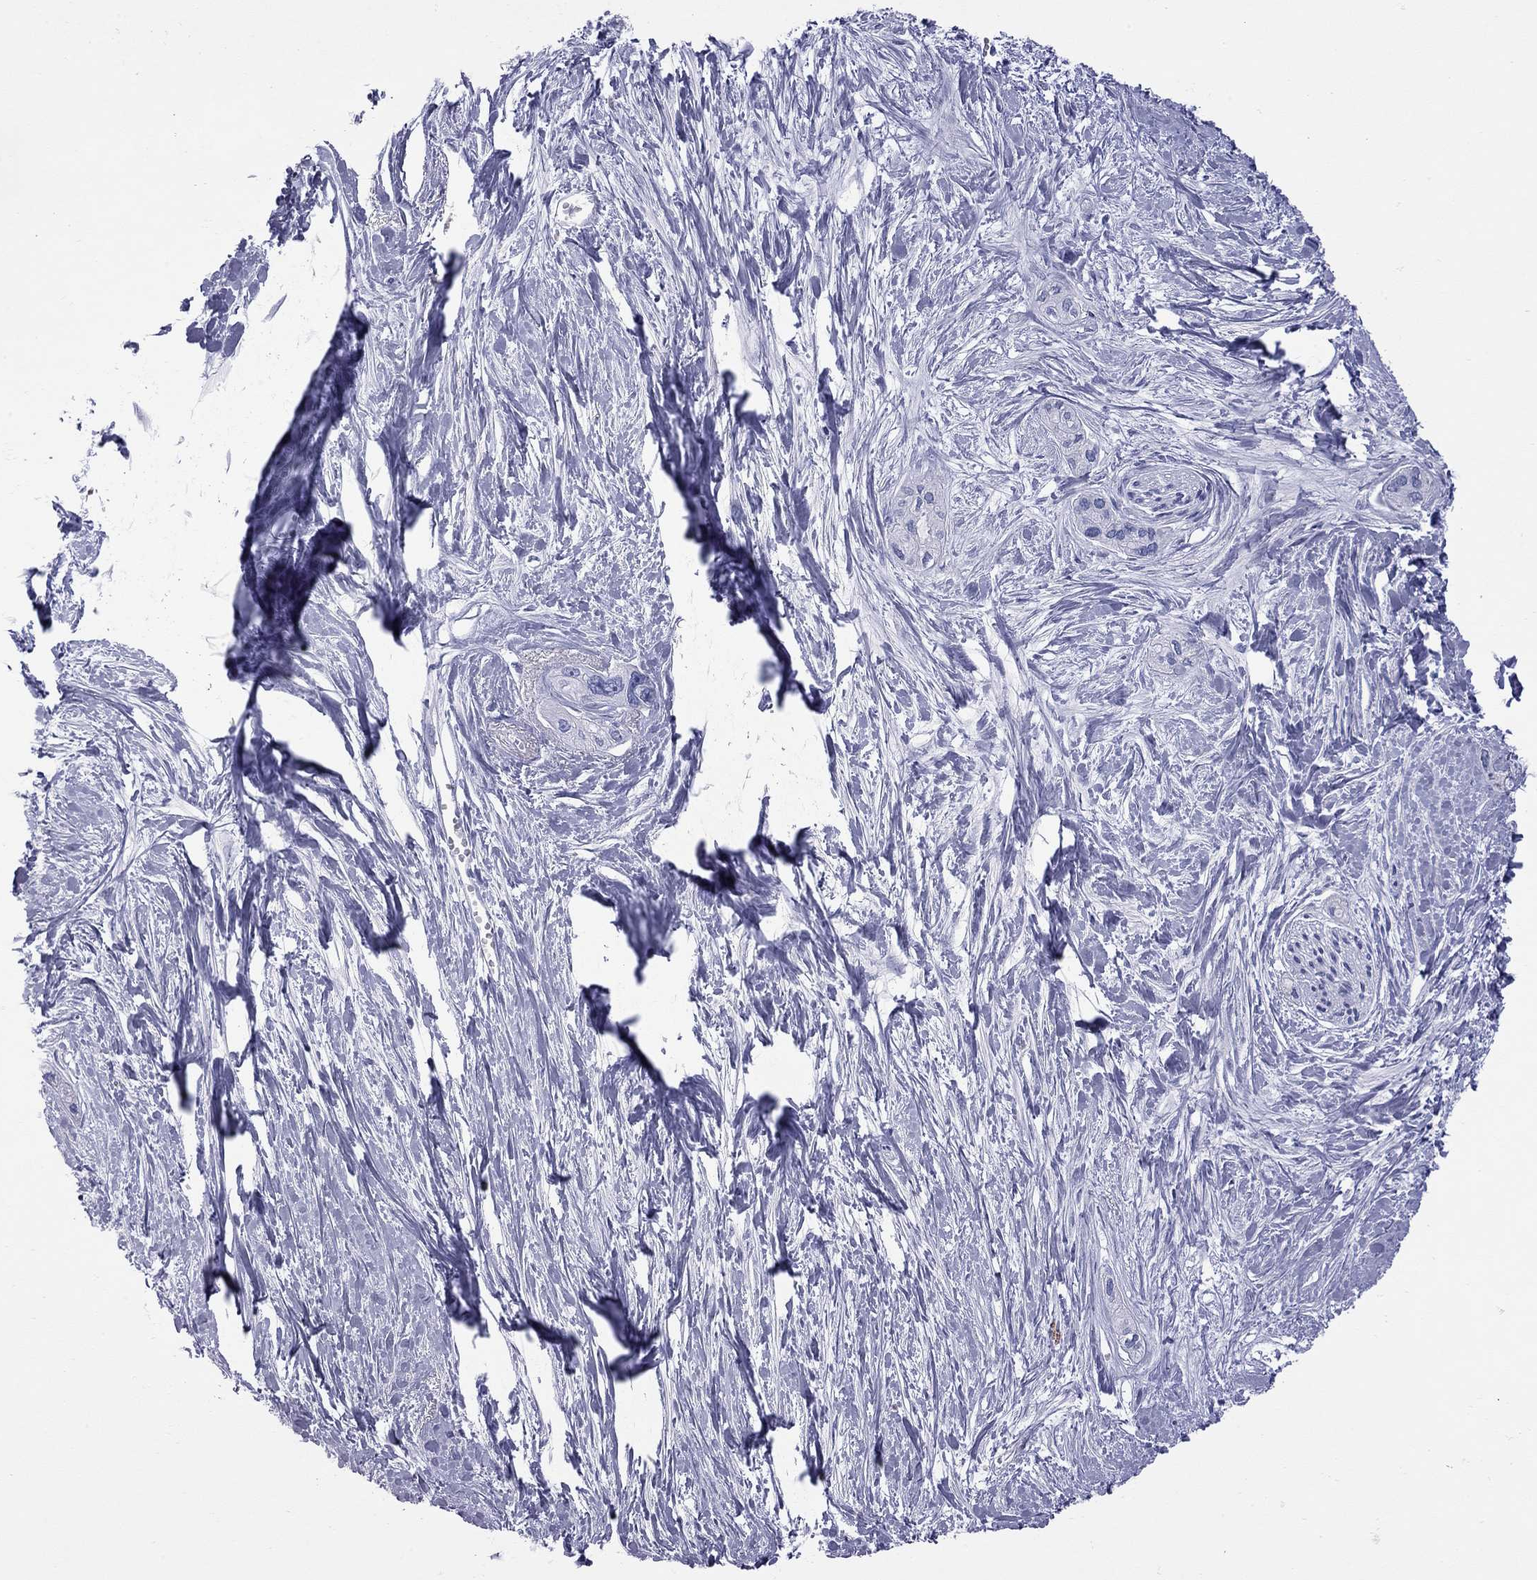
{"staining": {"intensity": "negative", "quantity": "none", "location": "none"}, "tissue": "pancreatic cancer", "cell_type": "Tumor cells", "image_type": "cancer", "snomed": [{"axis": "morphology", "description": "Adenocarcinoma, NOS"}, {"axis": "topography", "description": "Pancreas"}], "caption": "Immunohistochemistry of adenocarcinoma (pancreatic) displays no staining in tumor cells.", "gene": "EPPIN", "patient": {"sex": "female", "age": 50}}